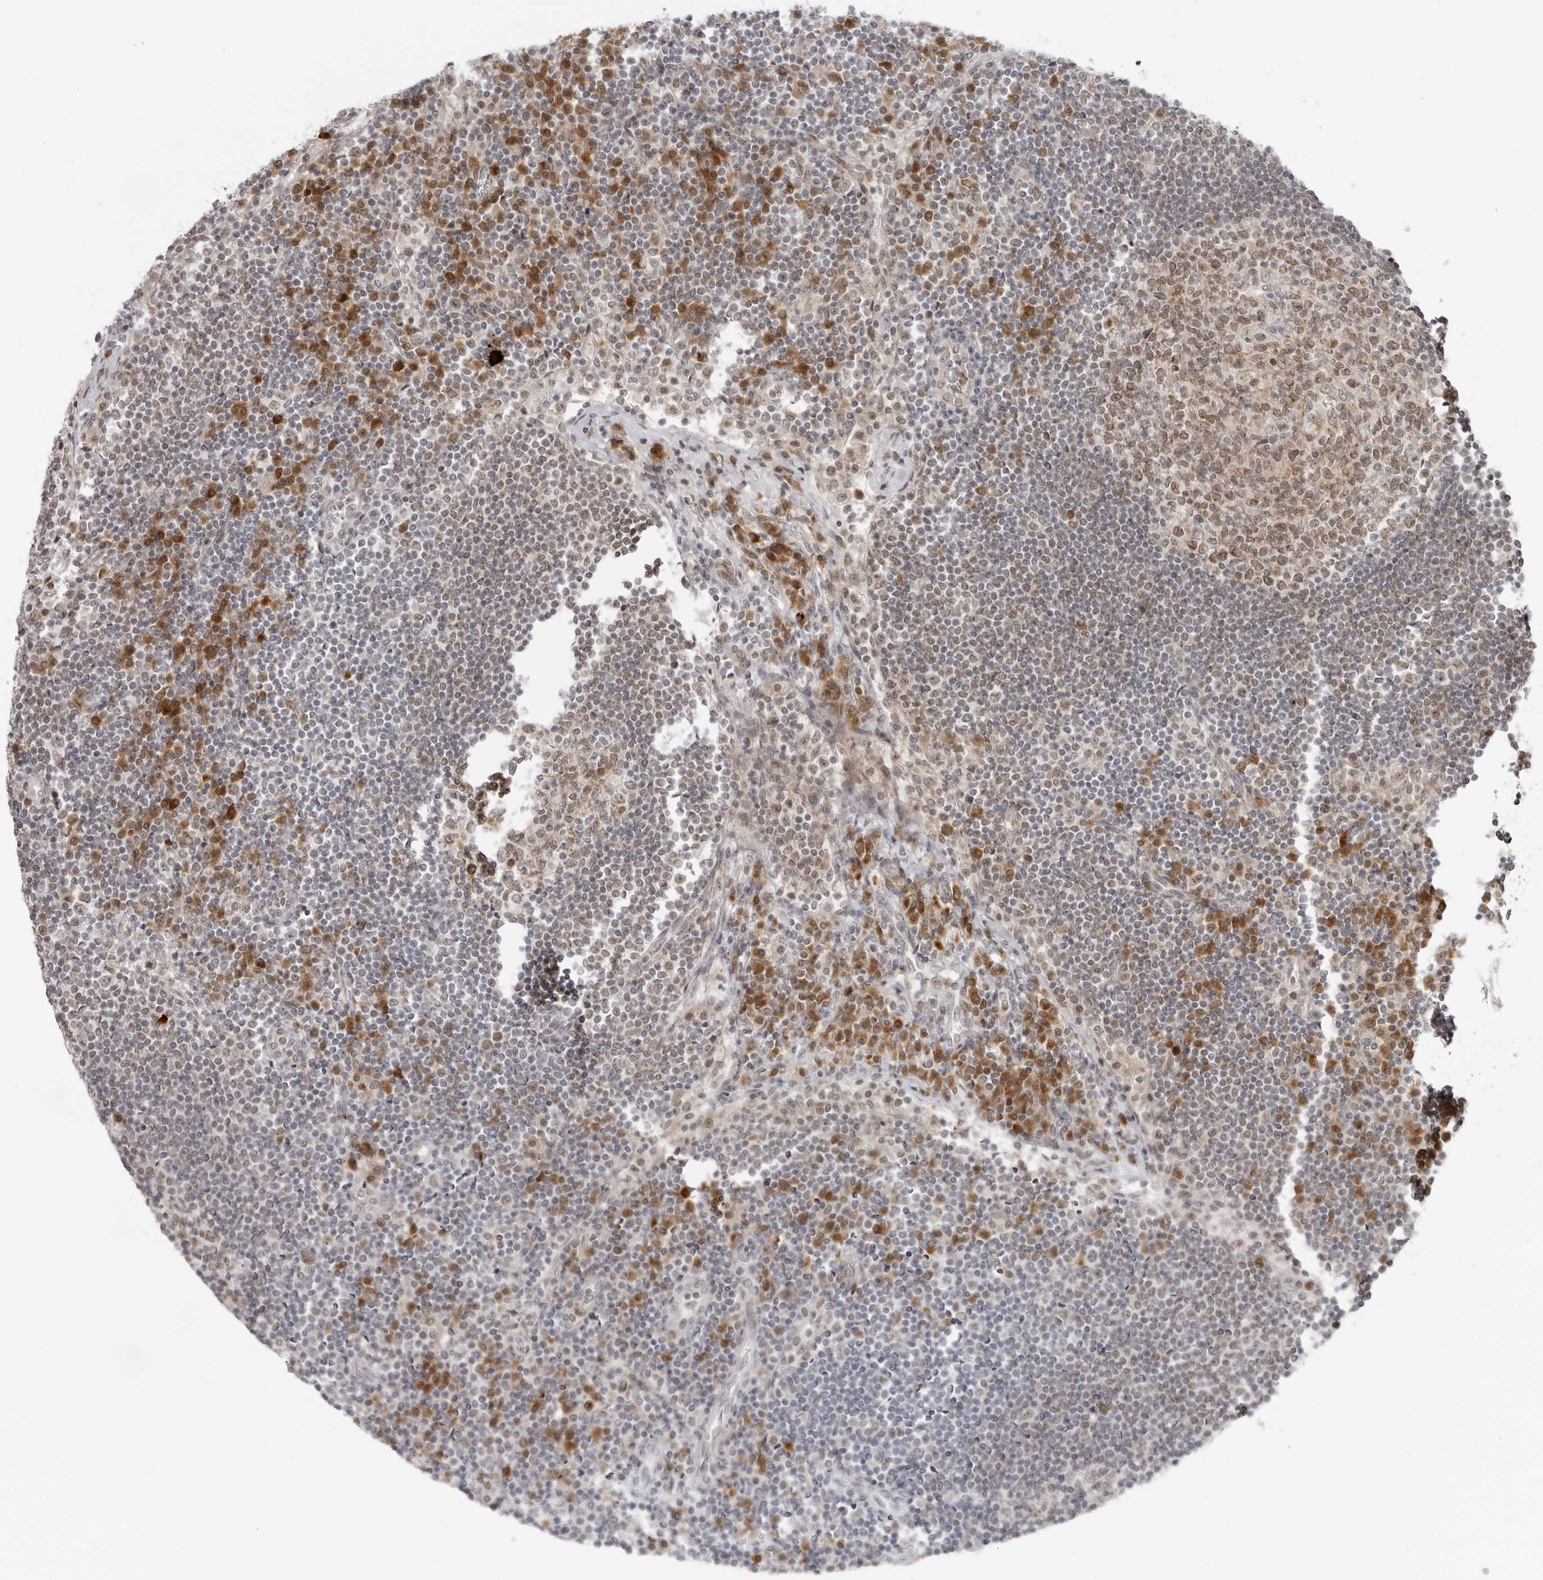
{"staining": {"intensity": "moderate", "quantity": "25%-75%", "location": "nuclear"}, "tissue": "lymph node", "cell_type": "Germinal center cells", "image_type": "normal", "snomed": [{"axis": "morphology", "description": "Normal tissue, NOS"}, {"axis": "topography", "description": "Lymph node"}], "caption": "The photomicrograph reveals staining of benign lymph node, revealing moderate nuclear protein expression (brown color) within germinal center cells.", "gene": "SUGCT", "patient": {"sex": "female", "age": 53}}